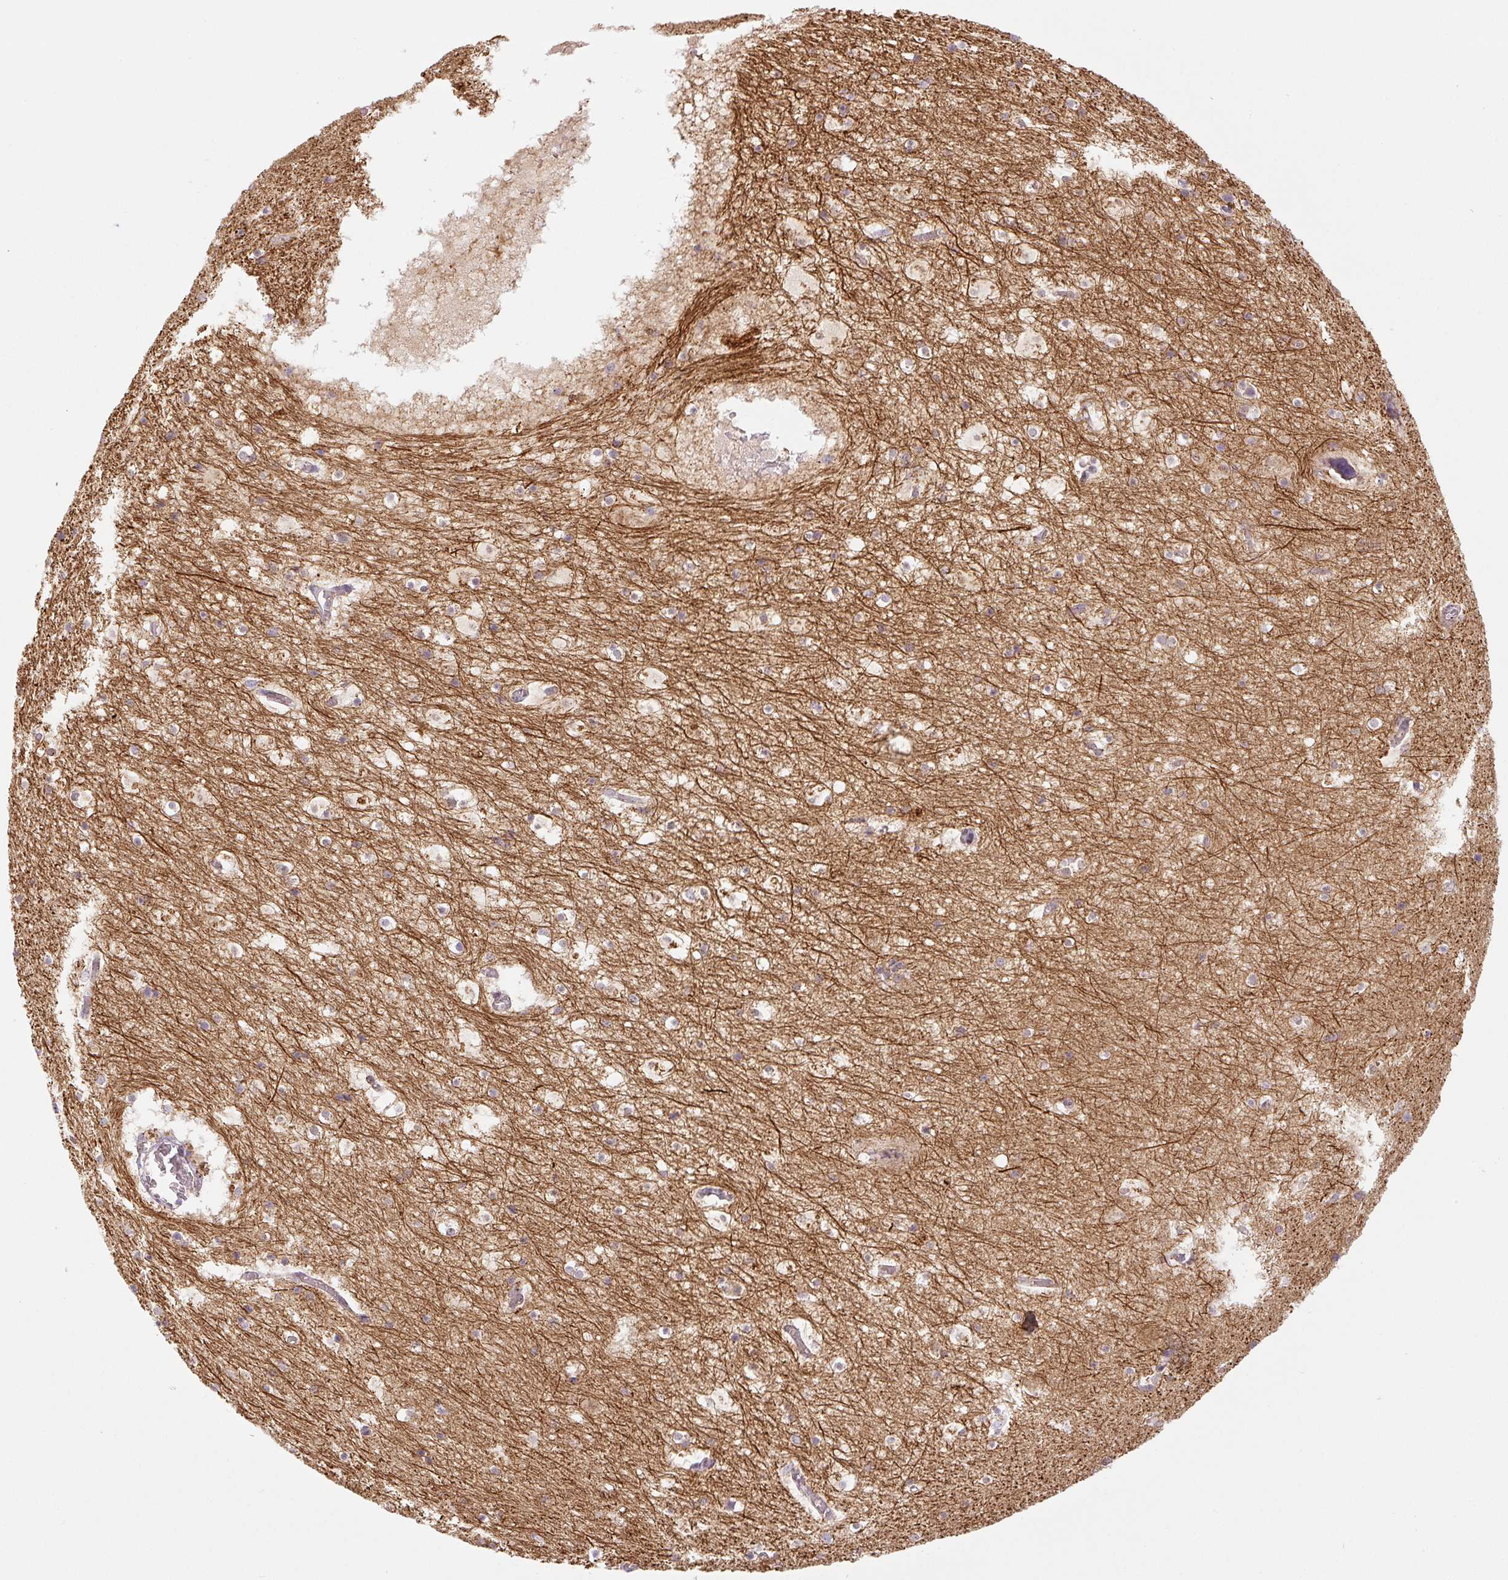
{"staining": {"intensity": "negative", "quantity": "none", "location": "none"}, "tissue": "hippocampus", "cell_type": "Glial cells", "image_type": "normal", "snomed": [{"axis": "morphology", "description": "Normal tissue, NOS"}, {"axis": "topography", "description": "Hippocampus"}], "caption": "Histopathology image shows no protein positivity in glial cells of normal hippocampus.", "gene": "ZSWIM7", "patient": {"sex": "female", "age": 52}}